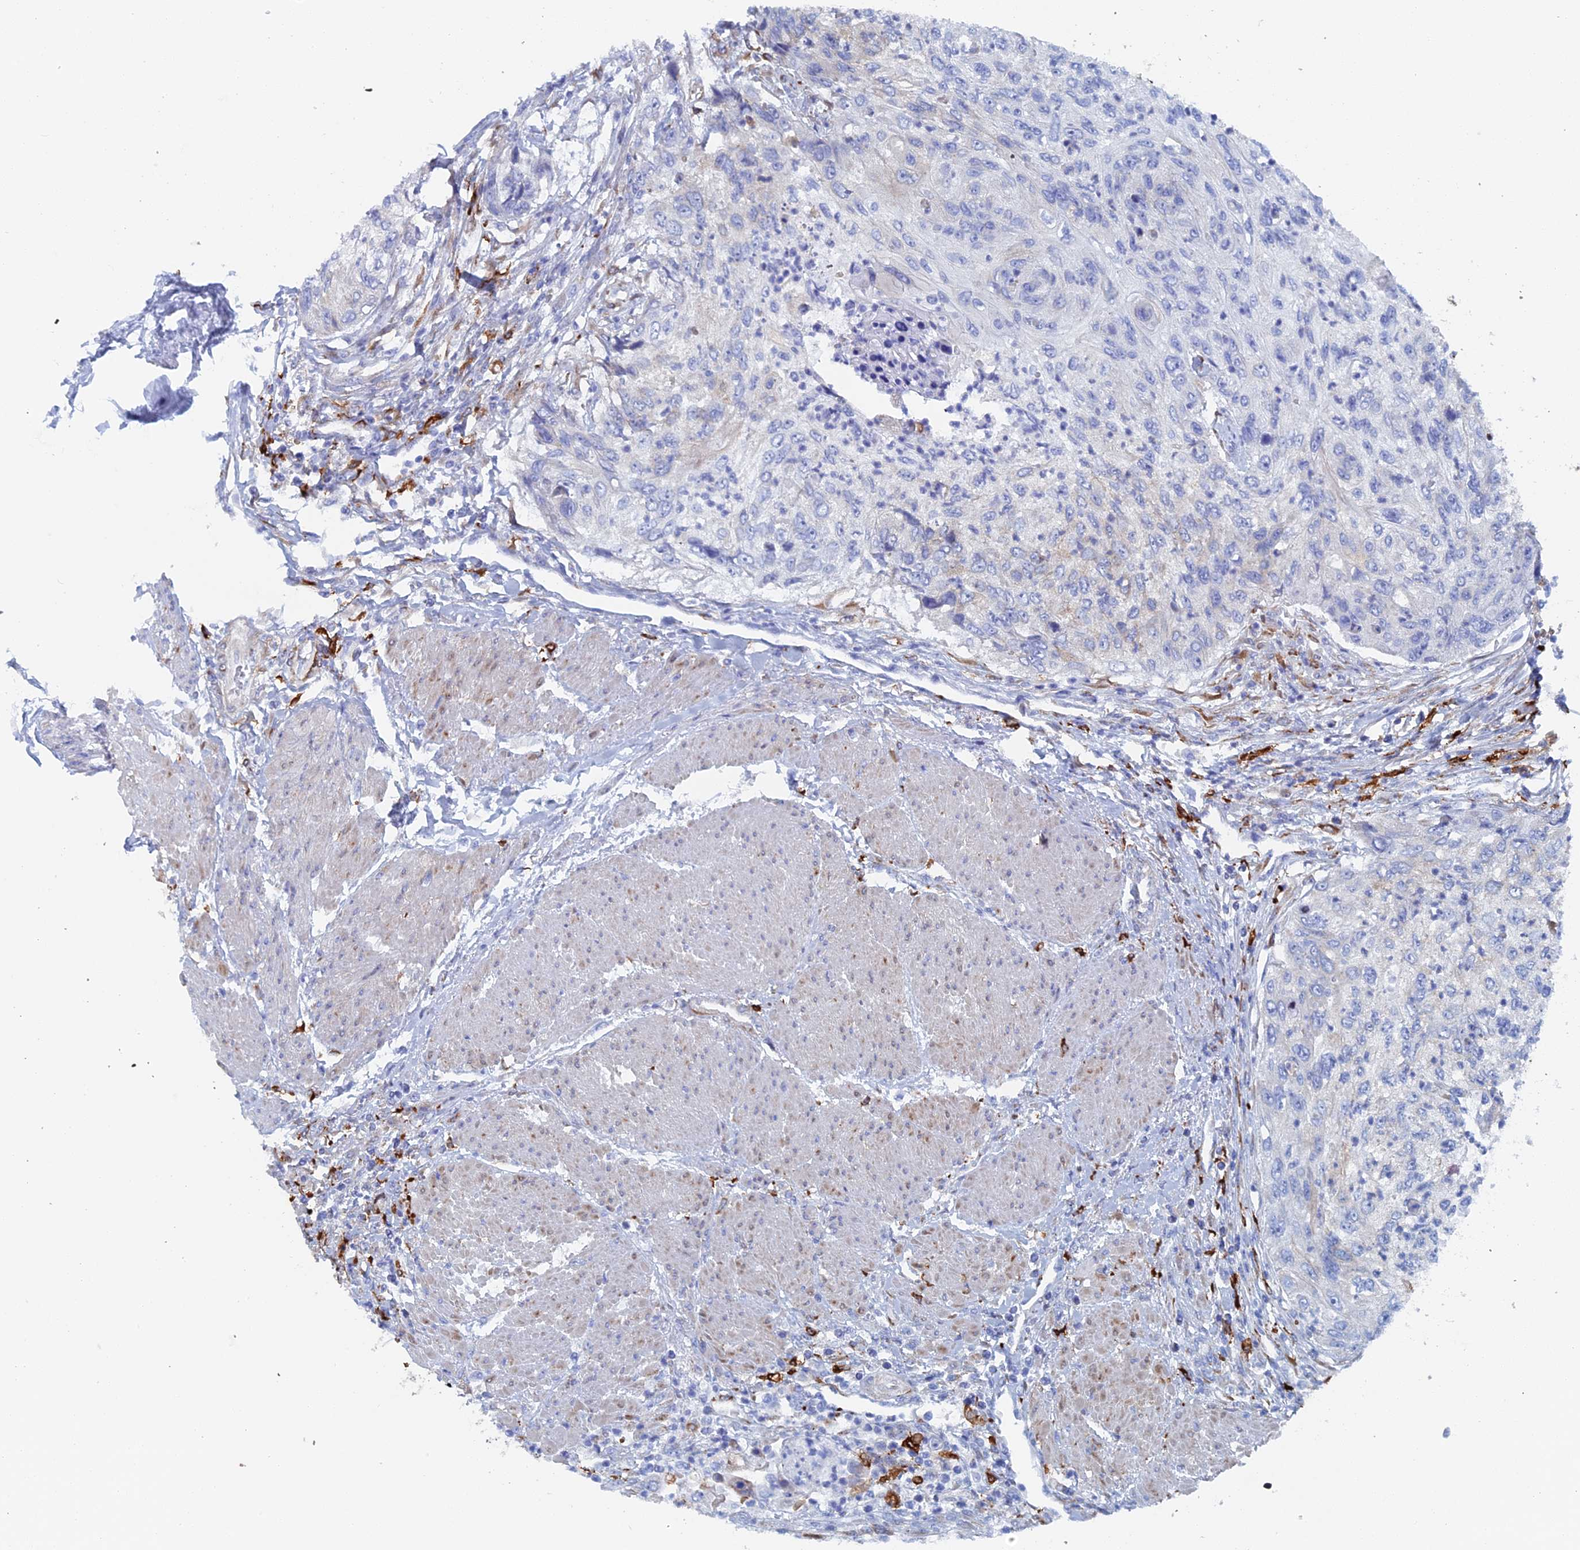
{"staining": {"intensity": "weak", "quantity": "<25%", "location": "cytoplasmic/membranous"}, "tissue": "urothelial cancer", "cell_type": "Tumor cells", "image_type": "cancer", "snomed": [{"axis": "morphology", "description": "Urothelial carcinoma, High grade"}, {"axis": "topography", "description": "Urinary bladder"}], "caption": "Urothelial carcinoma (high-grade) stained for a protein using immunohistochemistry (IHC) demonstrates no staining tumor cells.", "gene": "COG7", "patient": {"sex": "female", "age": 60}}